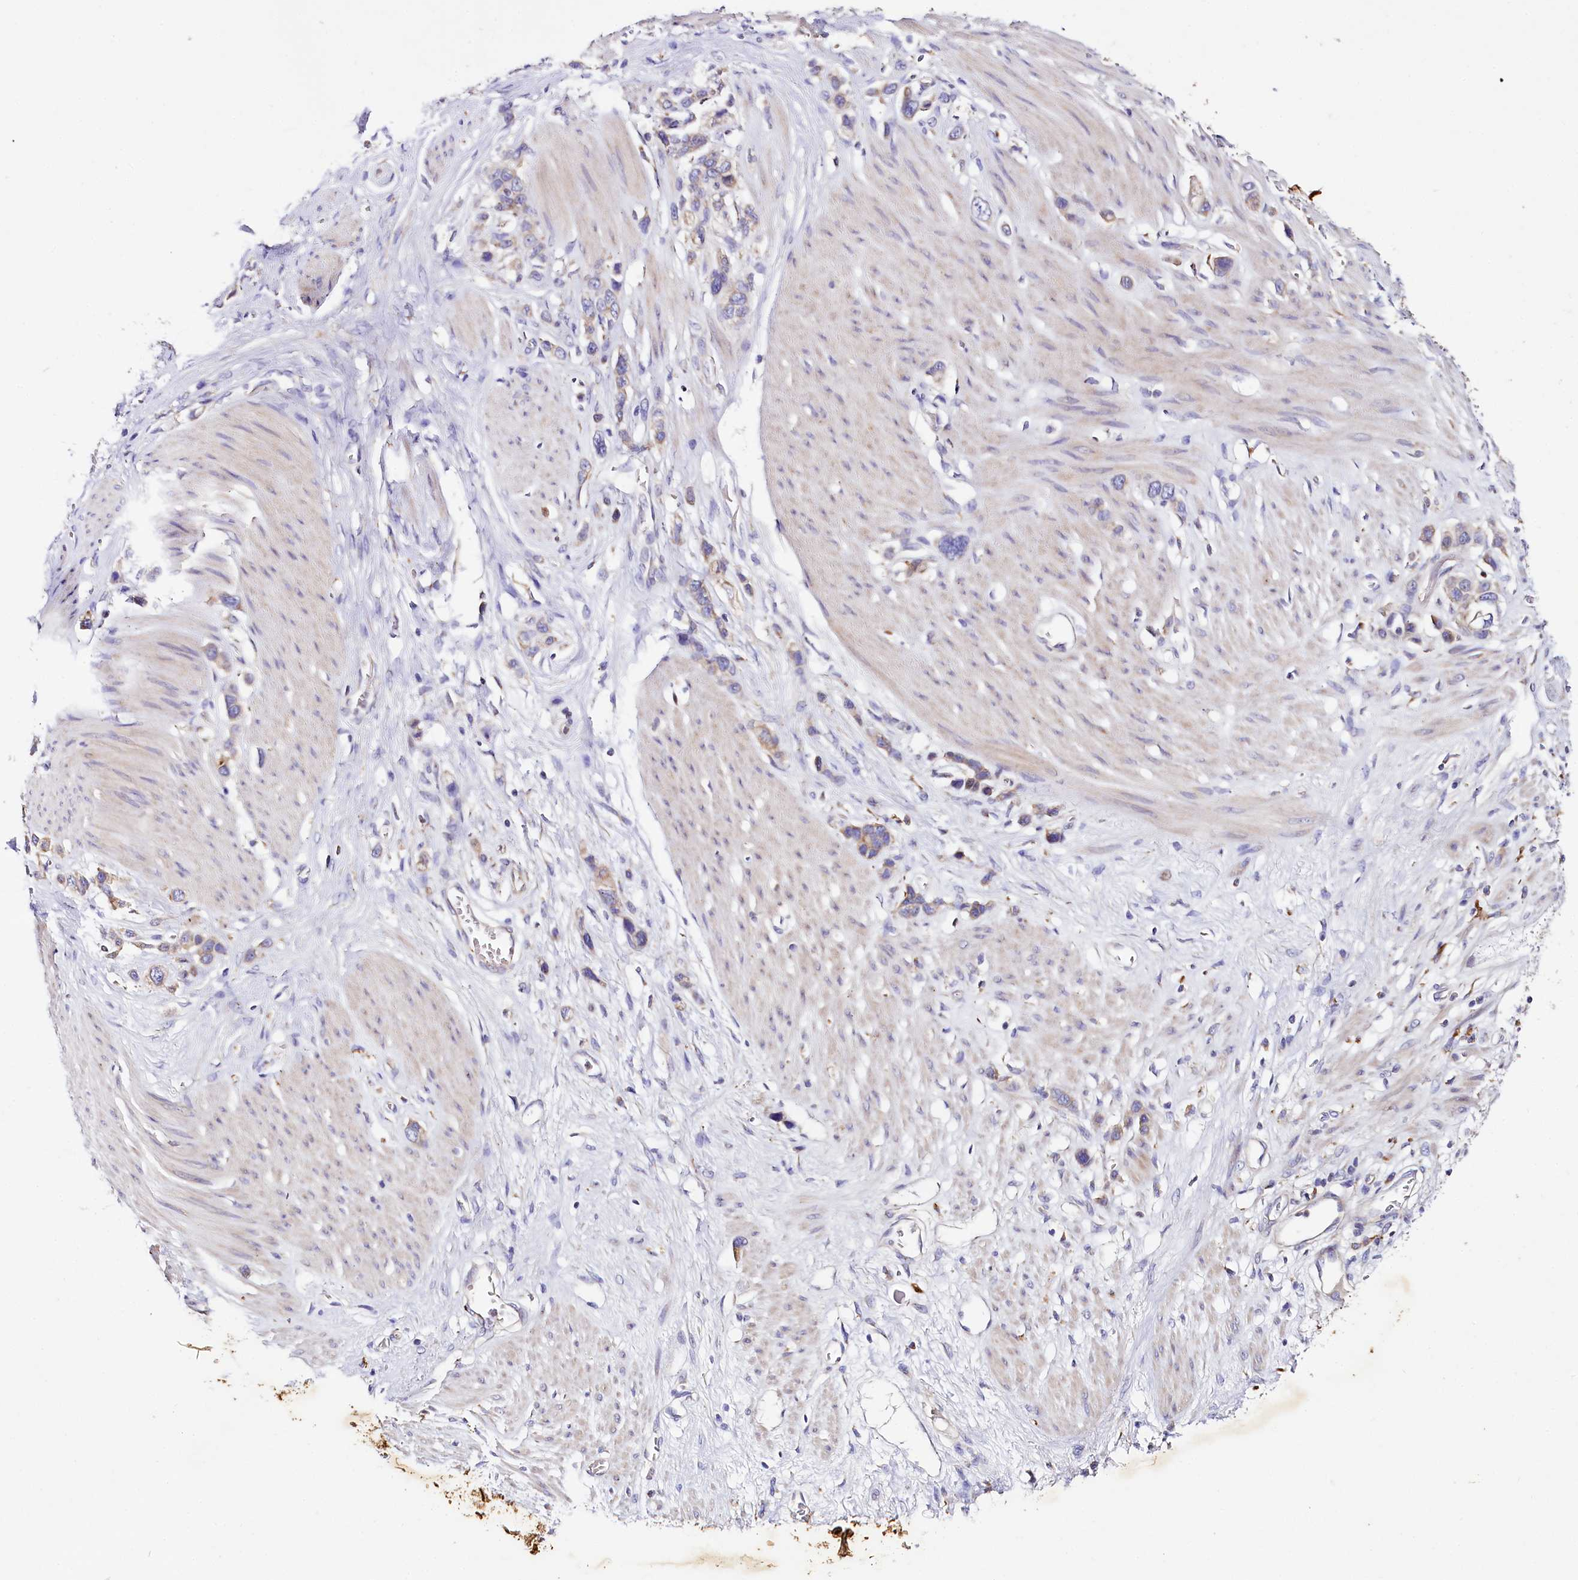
{"staining": {"intensity": "moderate", "quantity": "<25%", "location": "cytoplasmic/membranous"}, "tissue": "stomach cancer", "cell_type": "Tumor cells", "image_type": "cancer", "snomed": [{"axis": "morphology", "description": "Adenocarcinoma, NOS"}, {"axis": "morphology", "description": "Adenocarcinoma, High grade"}, {"axis": "topography", "description": "Stomach, upper"}, {"axis": "topography", "description": "Stomach, lower"}], "caption": "This is an image of immunohistochemistry staining of adenocarcinoma (high-grade) (stomach), which shows moderate positivity in the cytoplasmic/membranous of tumor cells.", "gene": "SACM1L", "patient": {"sex": "female", "age": 65}}